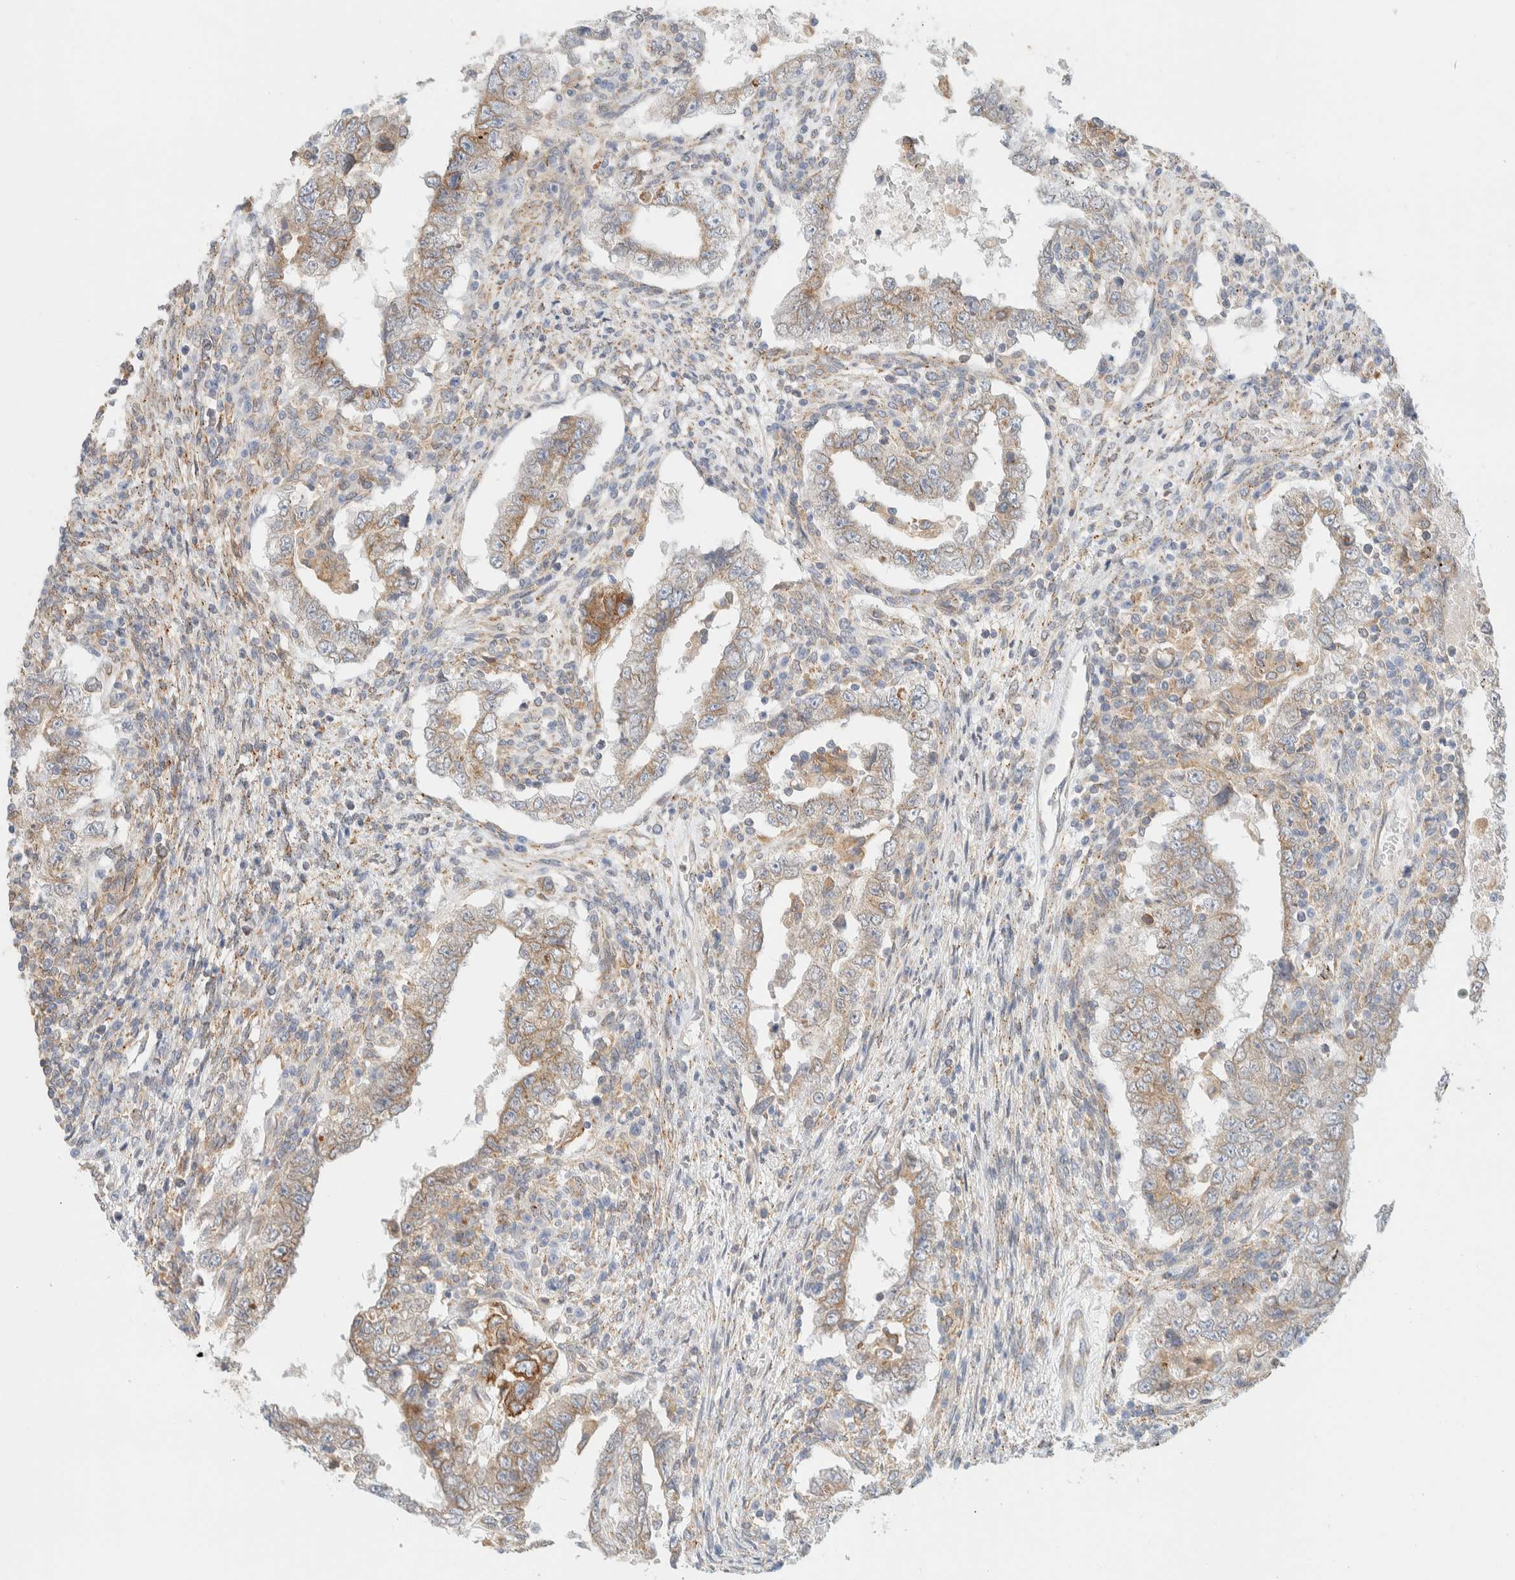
{"staining": {"intensity": "weak", "quantity": ">75%", "location": "cytoplasmic/membranous"}, "tissue": "testis cancer", "cell_type": "Tumor cells", "image_type": "cancer", "snomed": [{"axis": "morphology", "description": "Carcinoma, Embryonal, NOS"}, {"axis": "topography", "description": "Testis"}], "caption": "Tumor cells display weak cytoplasmic/membranous expression in about >75% of cells in embryonal carcinoma (testis).", "gene": "NT5C", "patient": {"sex": "male", "age": 26}}